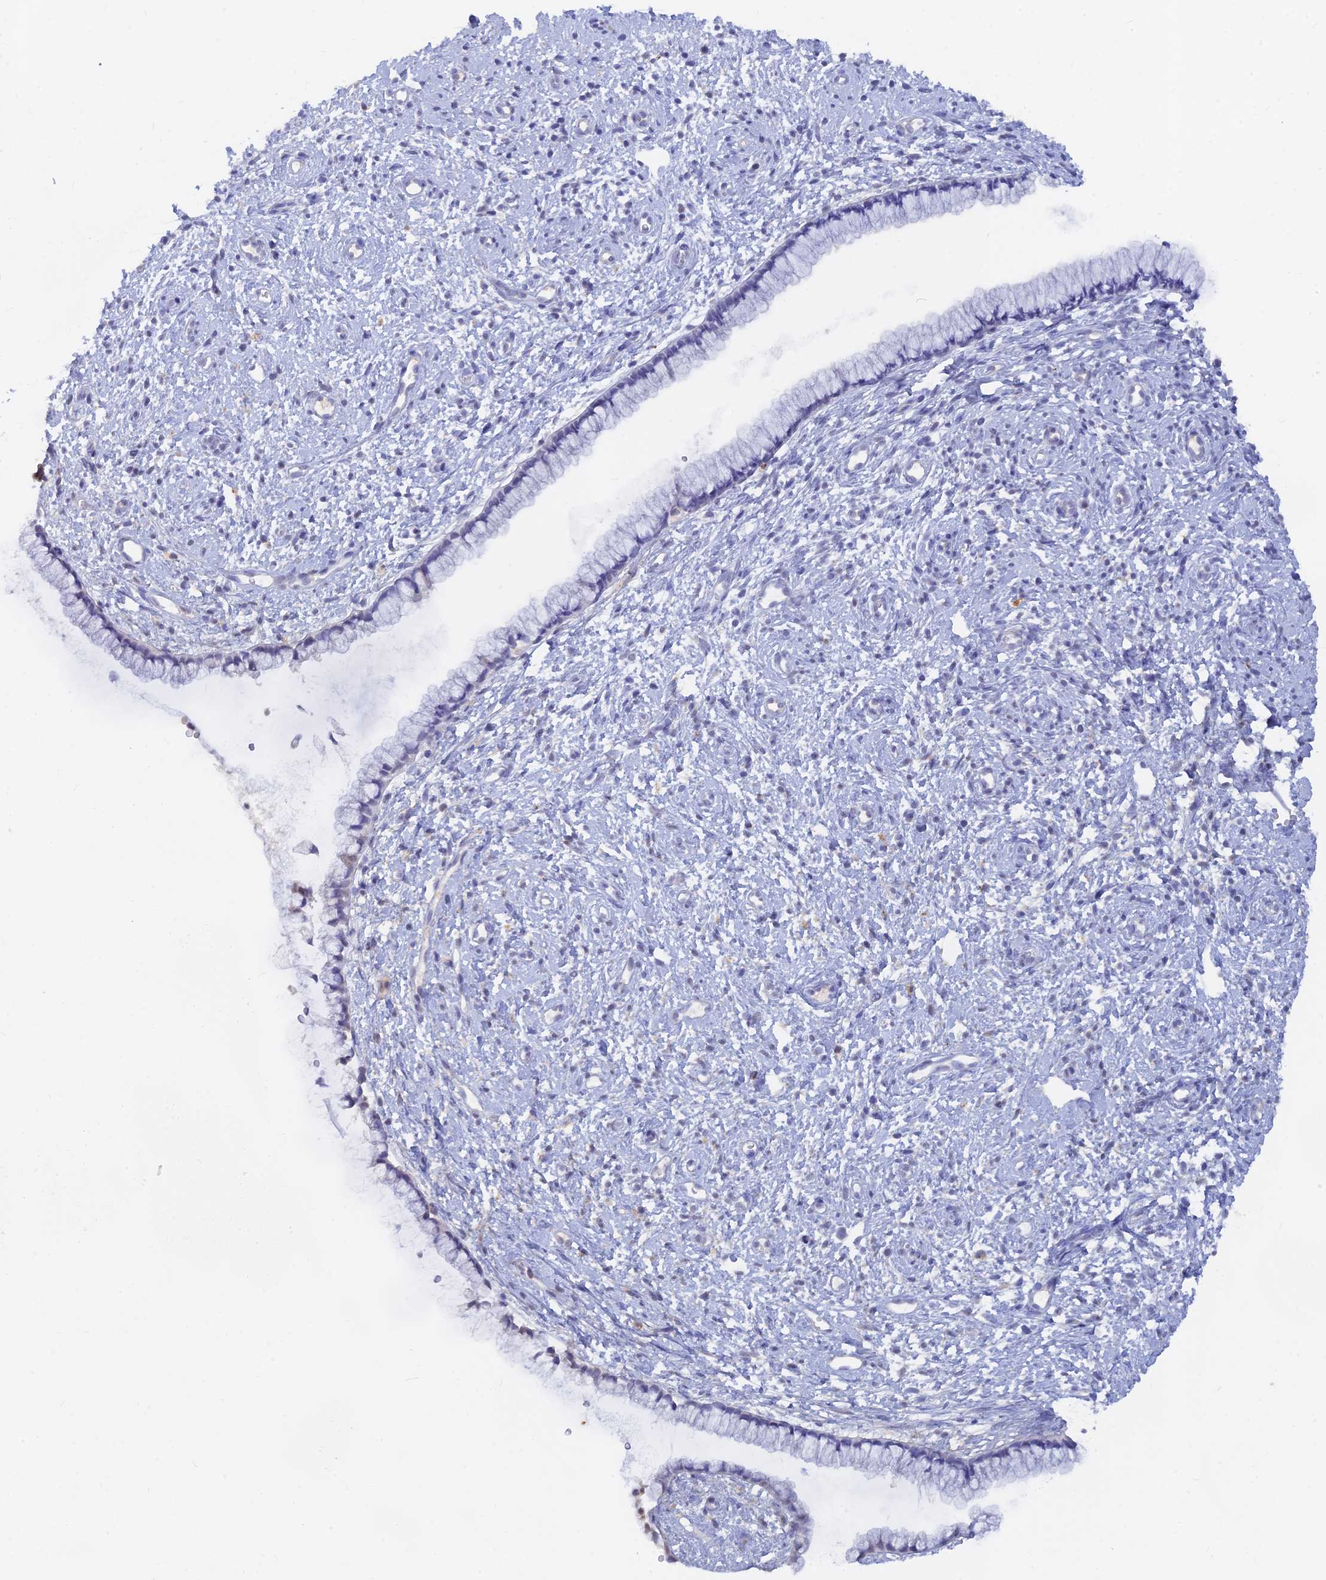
{"staining": {"intensity": "negative", "quantity": "none", "location": "none"}, "tissue": "cervix", "cell_type": "Glandular cells", "image_type": "normal", "snomed": [{"axis": "morphology", "description": "Normal tissue, NOS"}, {"axis": "topography", "description": "Cervix"}], "caption": "Photomicrograph shows no protein expression in glandular cells of normal cervix.", "gene": "LRIF1", "patient": {"sex": "female", "age": 57}}